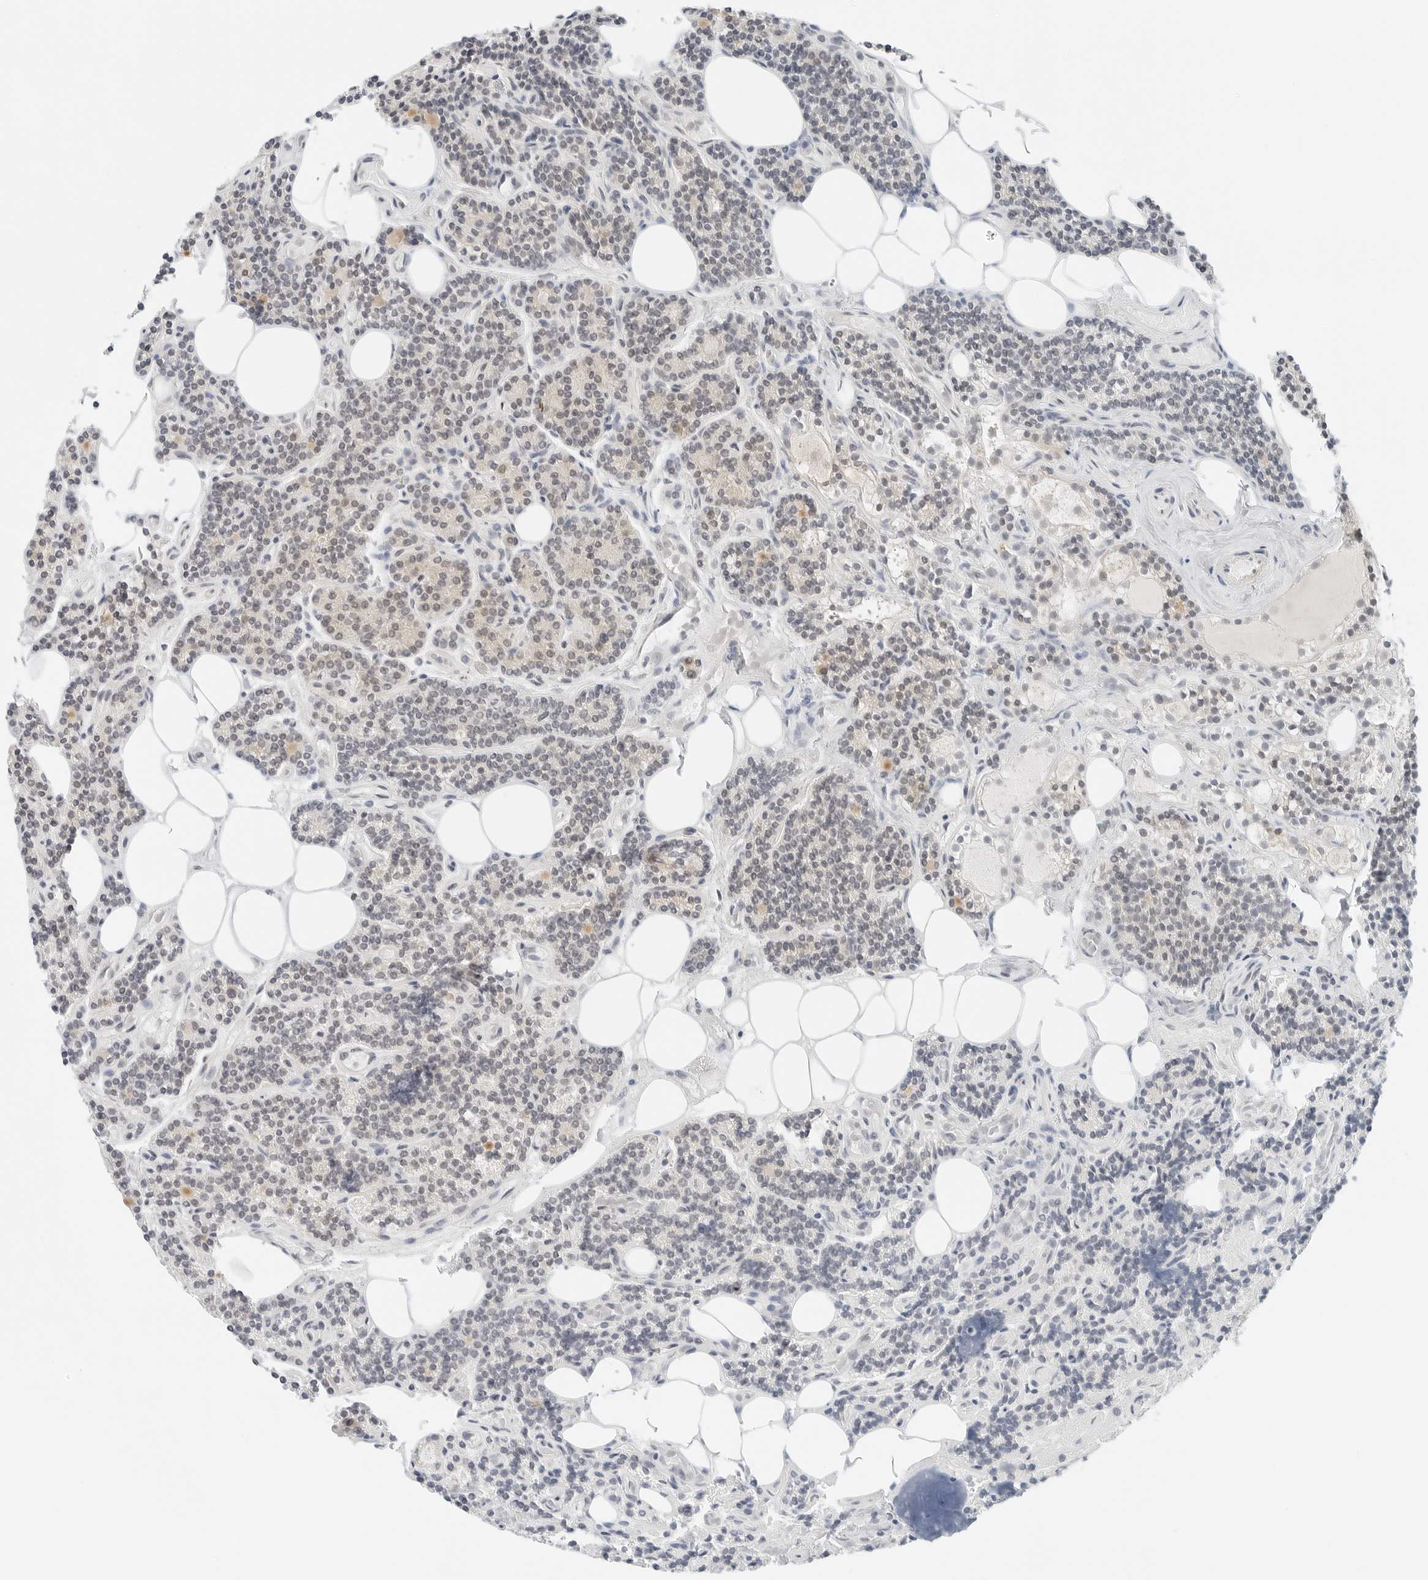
{"staining": {"intensity": "weak", "quantity": "25%-75%", "location": "cytoplasmic/membranous"}, "tissue": "parathyroid gland", "cell_type": "Glandular cells", "image_type": "normal", "snomed": [{"axis": "morphology", "description": "Normal tissue, NOS"}, {"axis": "topography", "description": "Parathyroid gland"}], "caption": "Glandular cells display low levels of weak cytoplasmic/membranous staining in approximately 25%-75% of cells in normal human parathyroid gland.", "gene": "IQCC", "patient": {"sex": "female", "age": 43}}